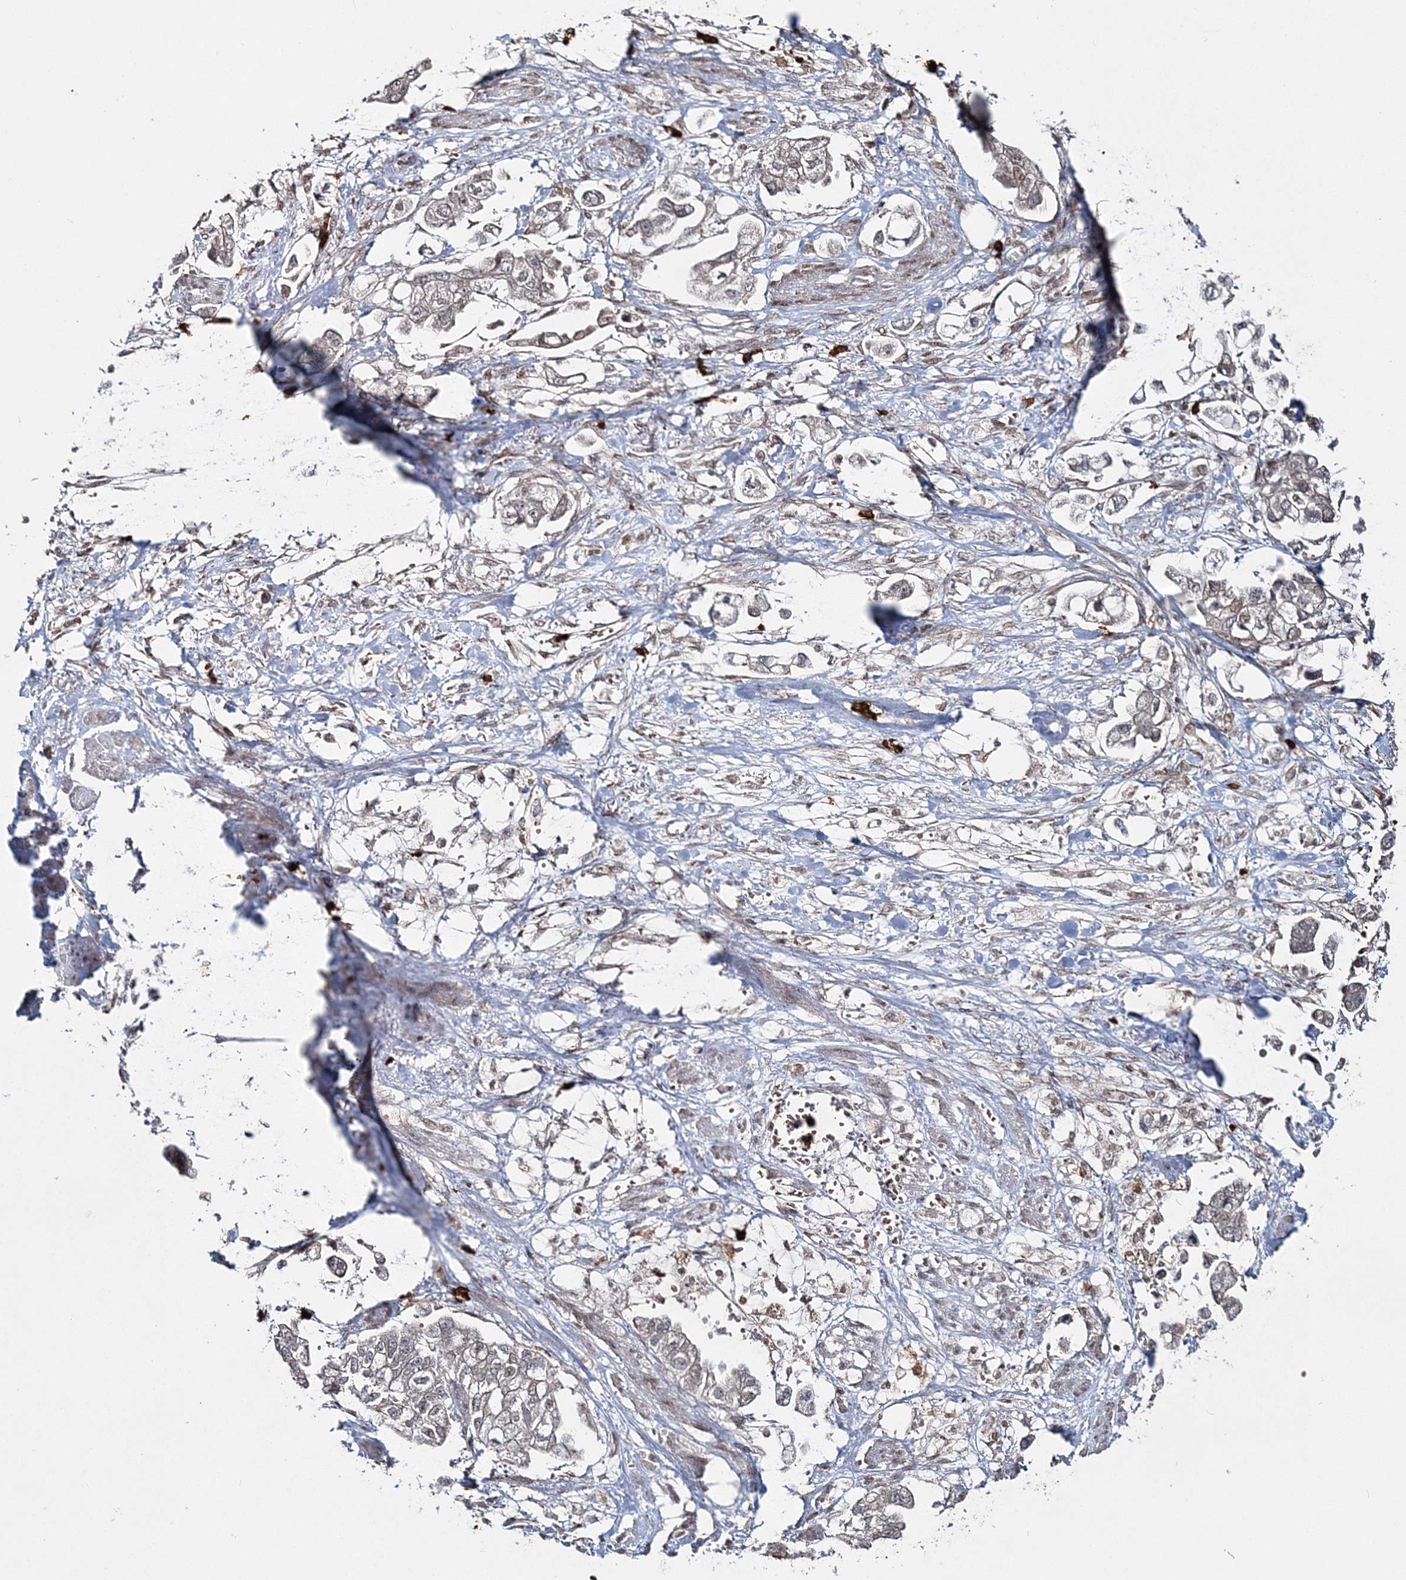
{"staining": {"intensity": "weak", "quantity": "25%-75%", "location": "cytoplasmic/membranous,nuclear"}, "tissue": "stomach cancer", "cell_type": "Tumor cells", "image_type": "cancer", "snomed": [{"axis": "morphology", "description": "Adenocarcinoma, NOS"}, {"axis": "topography", "description": "Stomach"}], "caption": "A micrograph of human stomach cancer stained for a protein reveals weak cytoplasmic/membranous and nuclear brown staining in tumor cells. (DAB (3,3'-diaminobenzidine) IHC, brown staining for protein, blue staining for nuclei).", "gene": "QRICH1", "patient": {"sex": "male", "age": 62}}